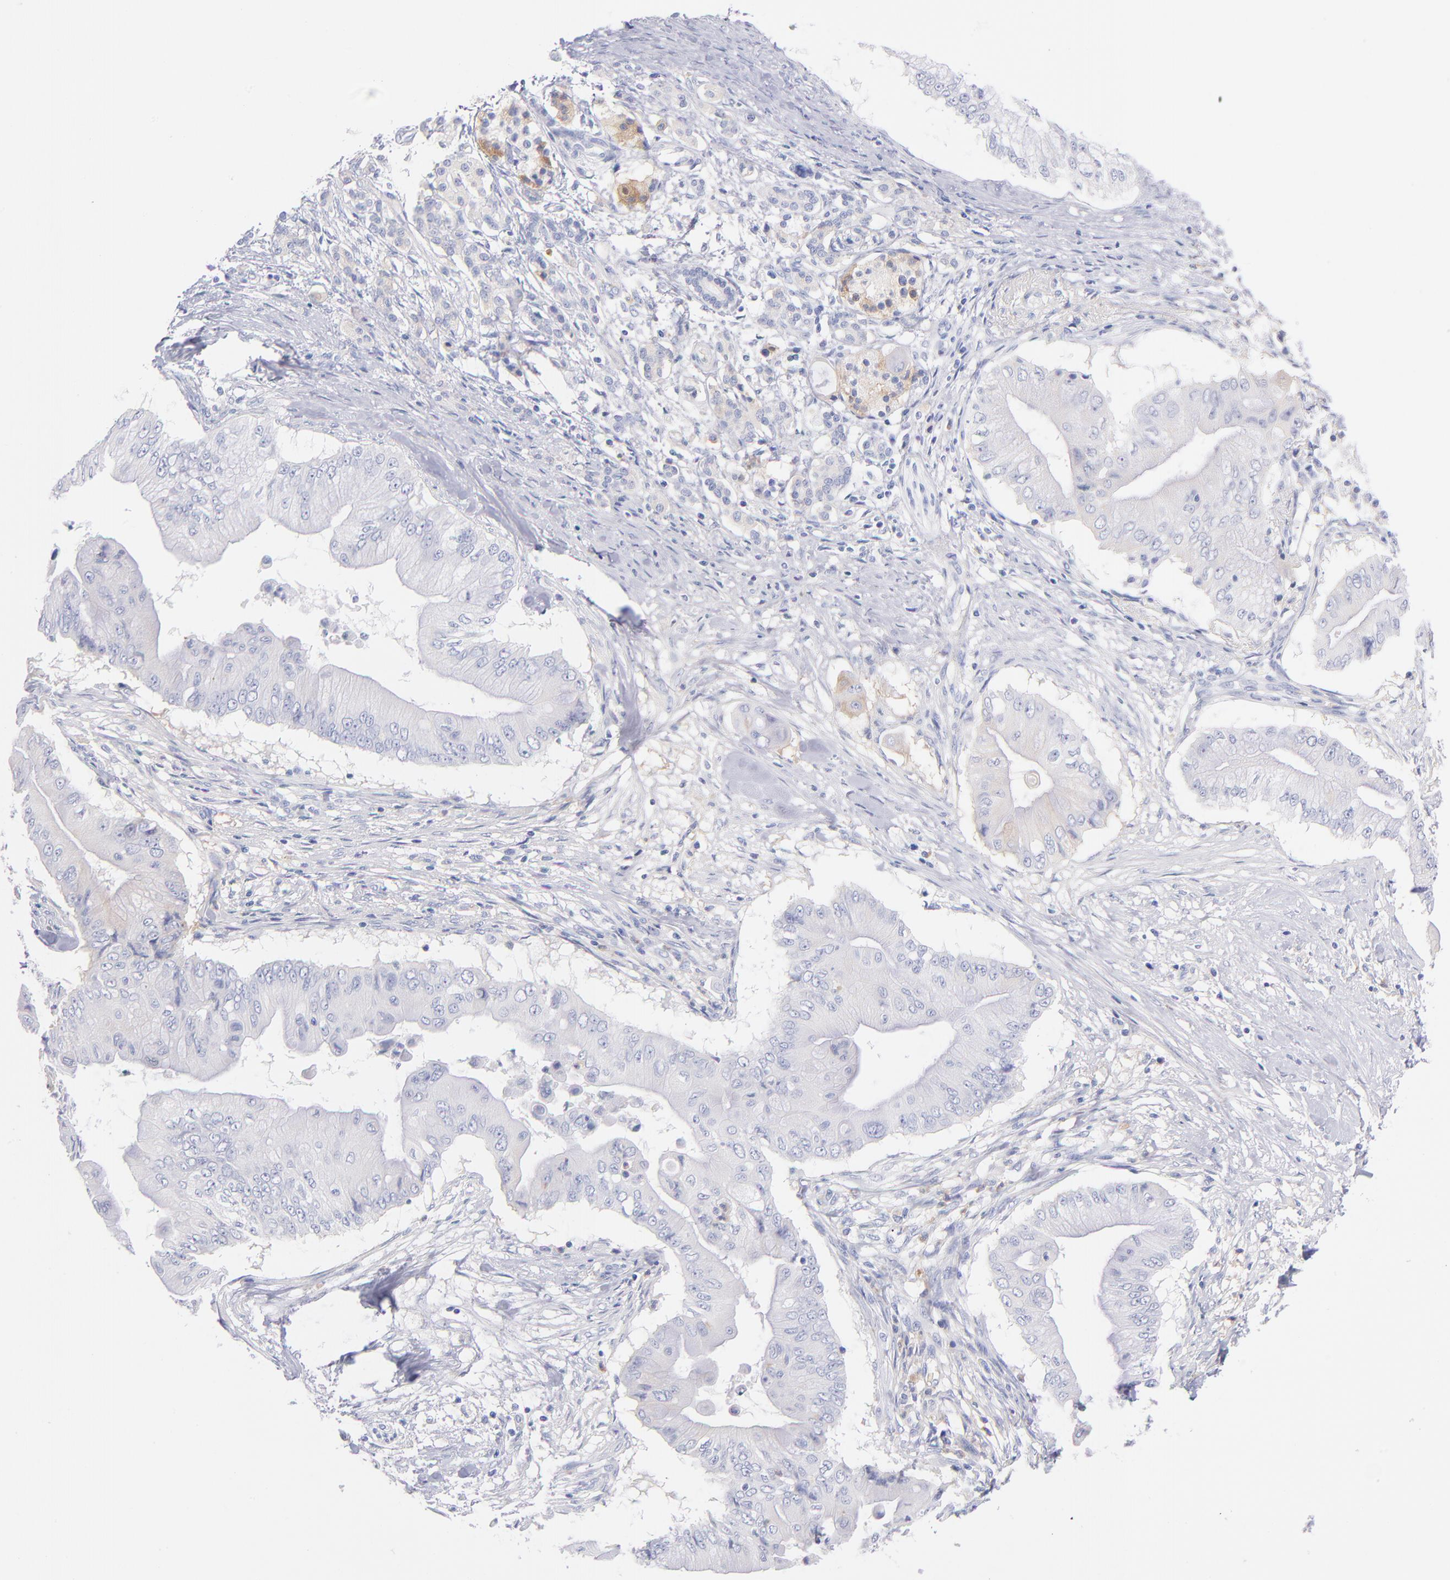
{"staining": {"intensity": "negative", "quantity": "none", "location": "none"}, "tissue": "pancreatic cancer", "cell_type": "Tumor cells", "image_type": "cancer", "snomed": [{"axis": "morphology", "description": "Adenocarcinoma, NOS"}, {"axis": "topography", "description": "Pancreas"}], "caption": "Tumor cells are negative for brown protein staining in pancreatic cancer.", "gene": "HP", "patient": {"sex": "male", "age": 62}}